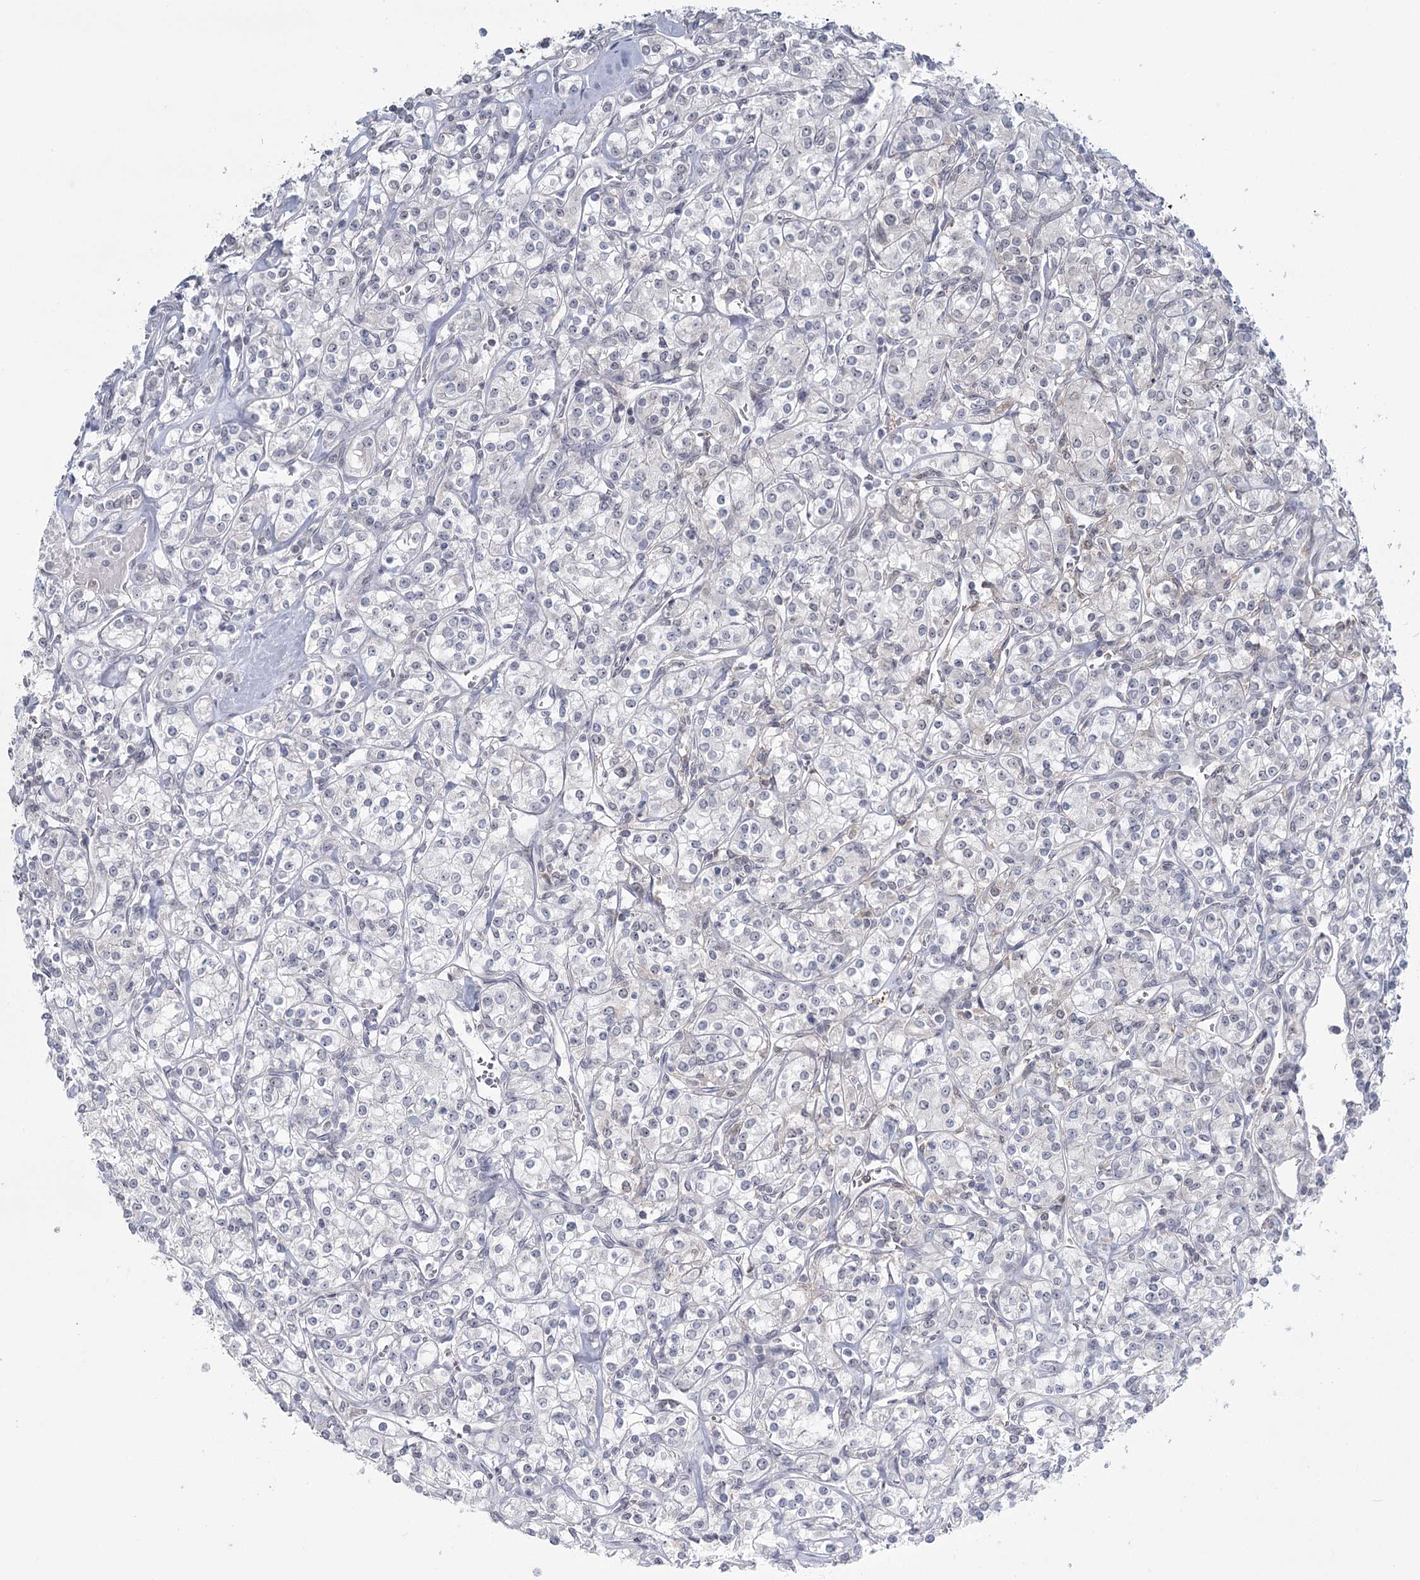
{"staining": {"intensity": "negative", "quantity": "none", "location": "none"}, "tissue": "renal cancer", "cell_type": "Tumor cells", "image_type": "cancer", "snomed": [{"axis": "morphology", "description": "Adenocarcinoma, NOS"}, {"axis": "topography", "description": "Kidney"}], "caption": "Tumor cells show no significant positivity in adenocarcinoma (renal).", "gene": "TMEM70", "patient": {"sex": "male", "age": 77}}